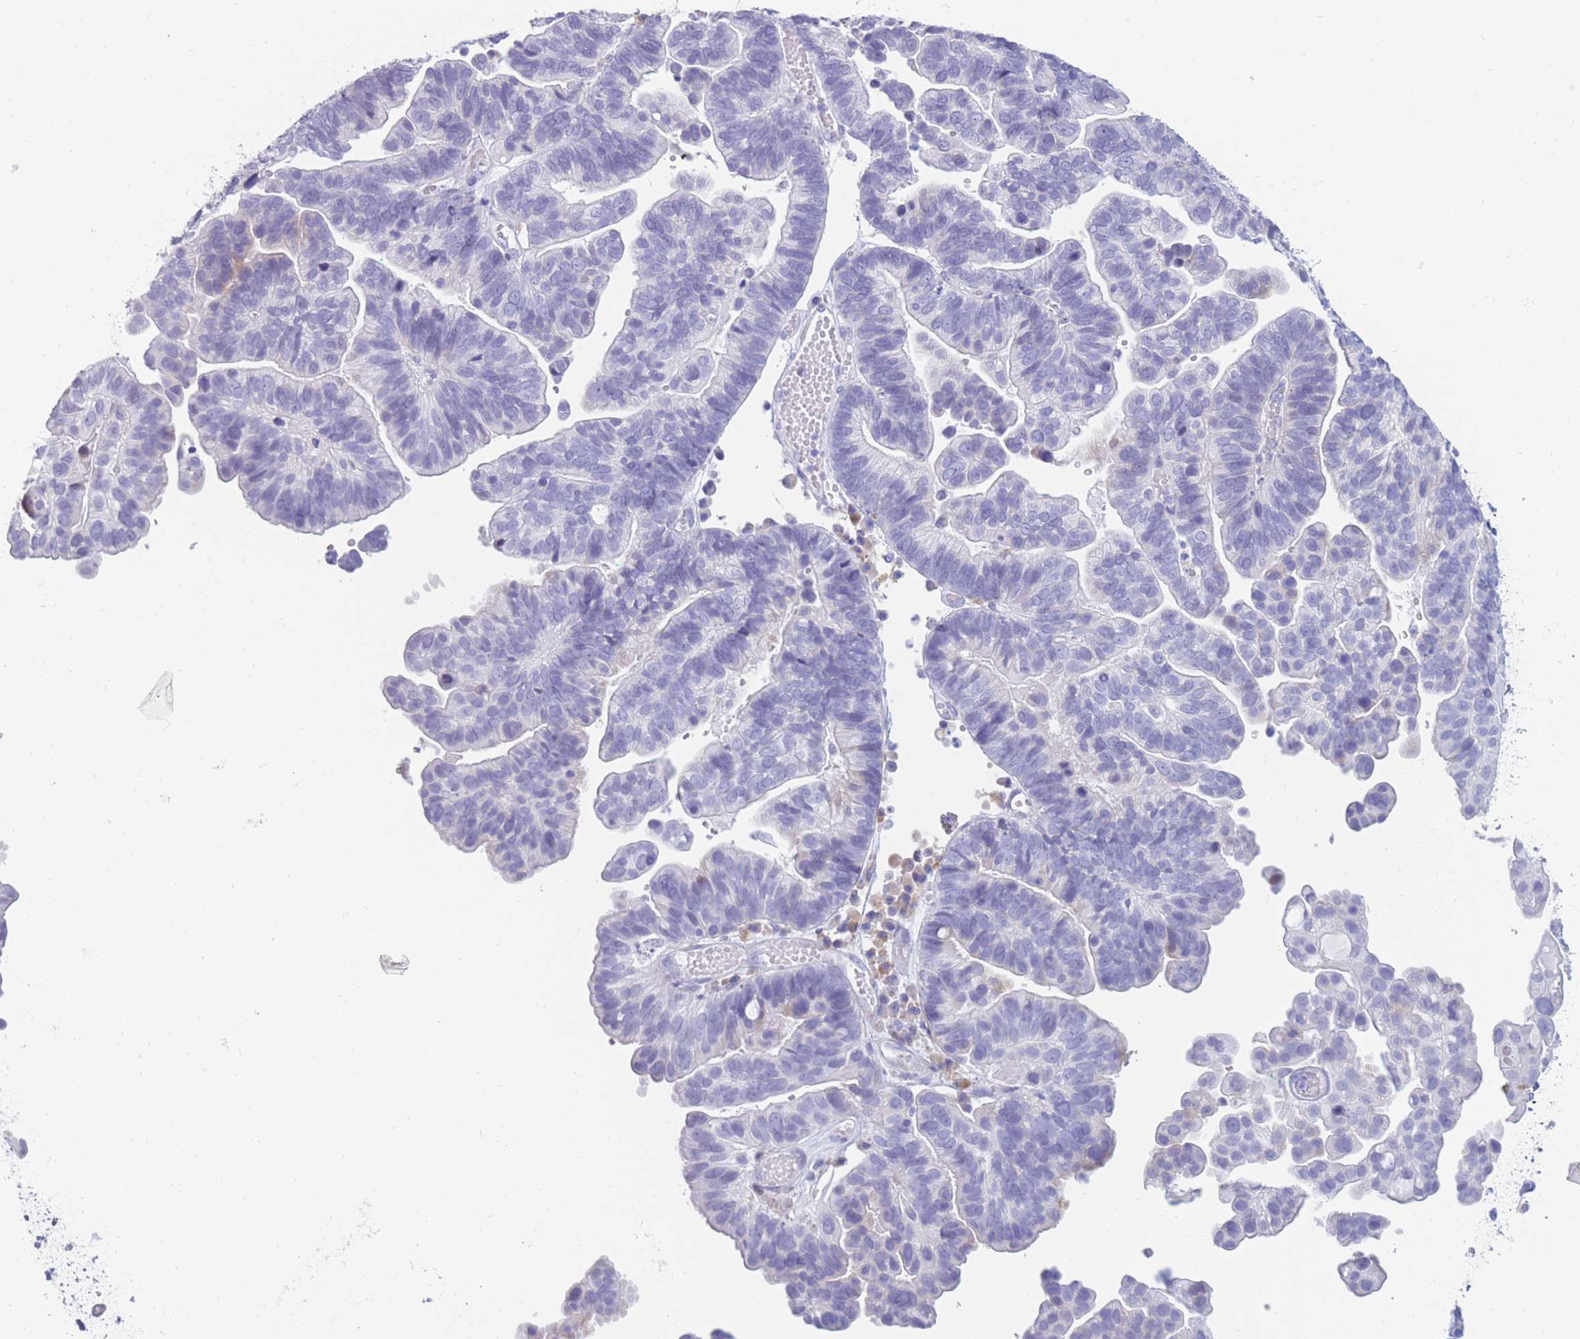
{"staining": {"intensity": "negative", "quantity": "none", "location": "none"}, "tissue": "ovarian cancer", "cell_type": "Tumor cells", "image_type": "cancer", "snomed": [{"axis": "morphology", "description": "Cystadenocarcinoma, serous, NOS"}, {"axis": "topography", "description": "Ovary"}], "caption": "Photomicrograph shows no significant protein expression in tumor cells of ovarian serous cystadenocarcinoma.", "gene": "COL27A1", "patient": {"sex": "female", "age": 56}}